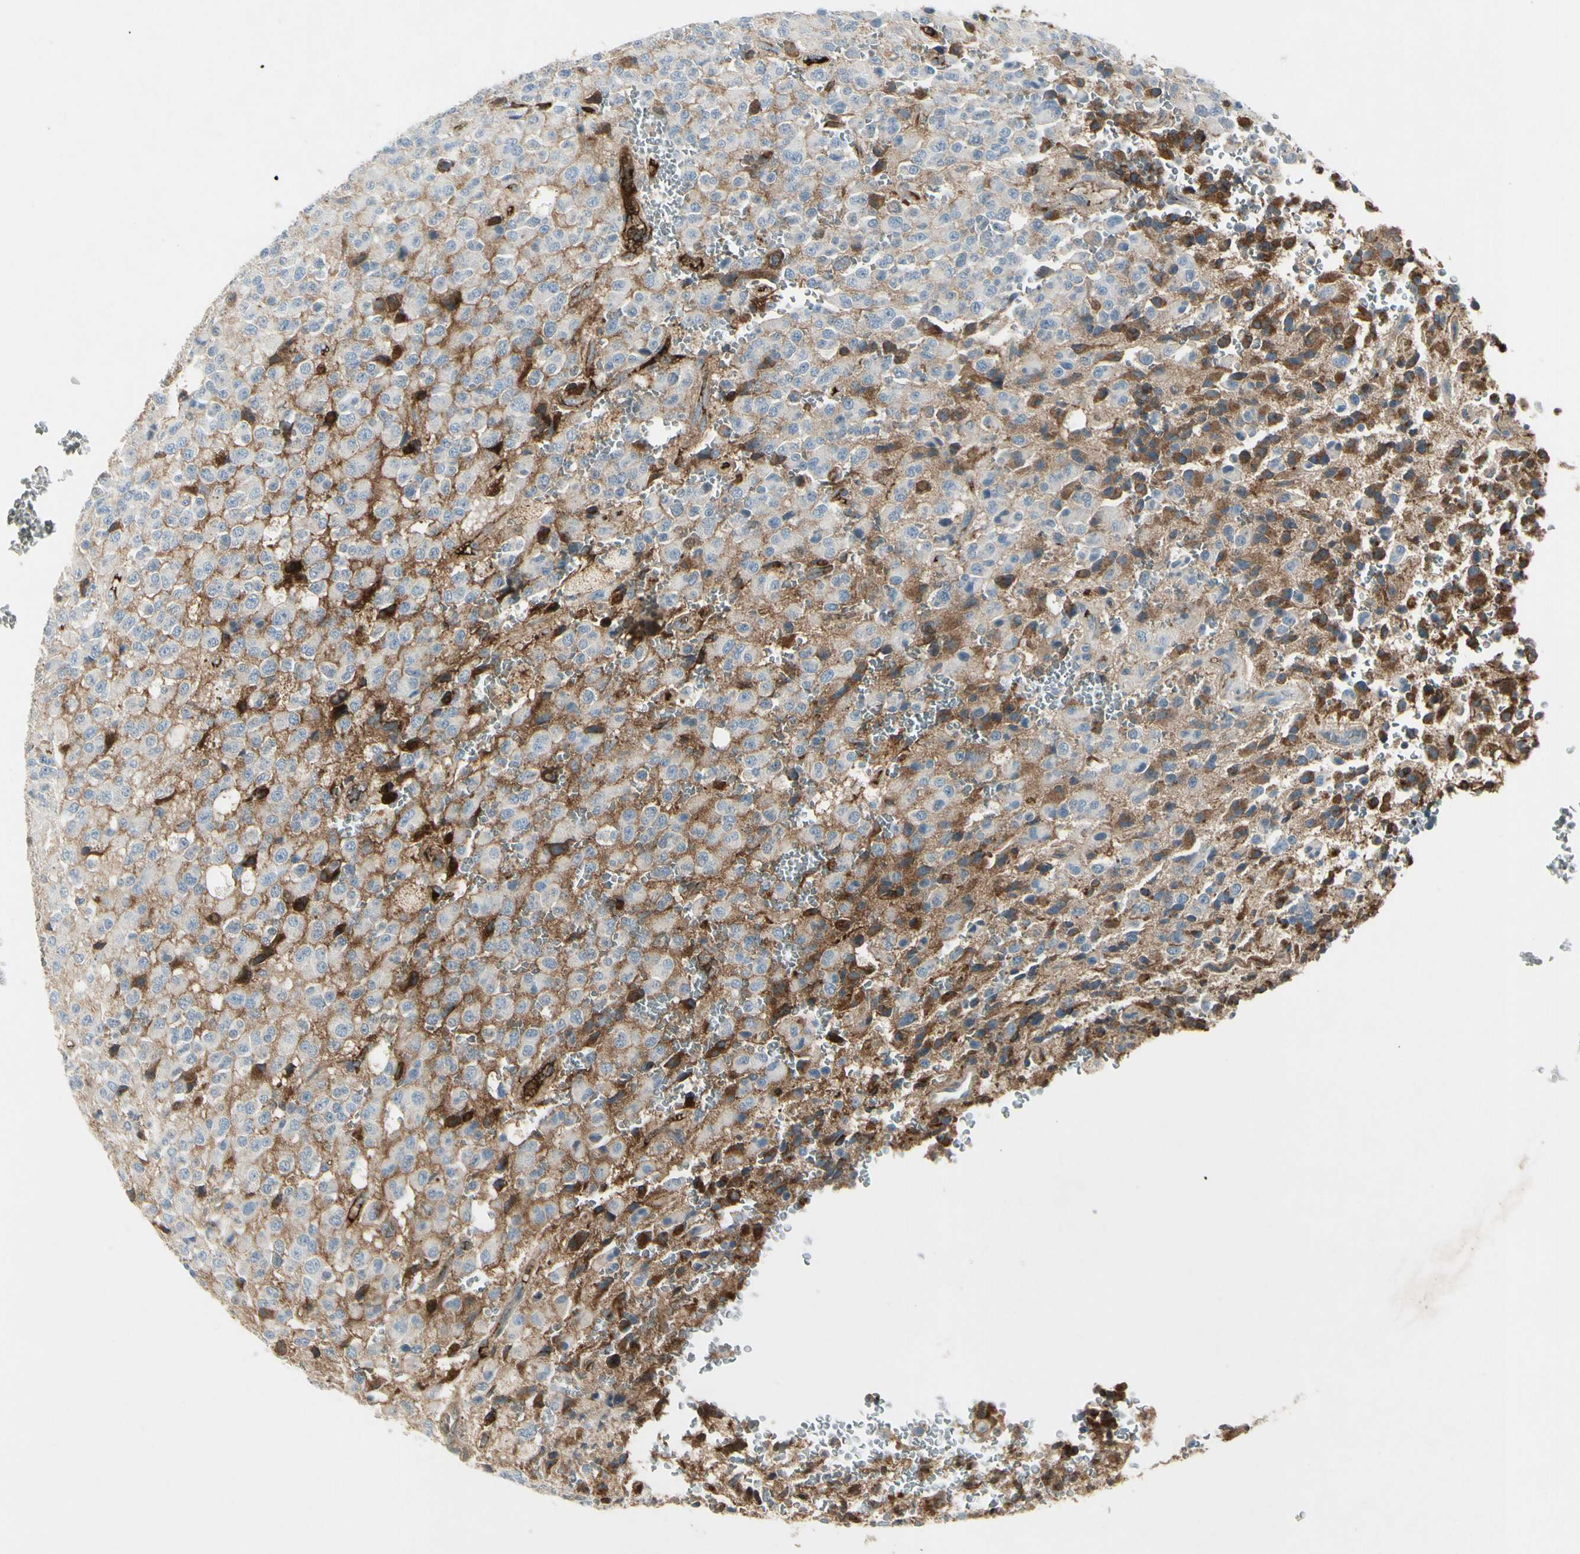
{"staining": {"intensity": "strong", "quantity": "25%-75%", "location": "cytoplasmic/membranous"}, "tissue": "glioma", "cell_type": "Tumor cells", "image_type": "cancer", "snomed": [{"axis": "morphology", "description": "Glioma, malignant, High grade"}, {"axis": "topography", "description": "pancreas cauda"}], "caption": "This is a histology image of immunohistochemistry (IHC) staining of malignant high-grade glioma, which shows strong expression in the cytoplasmic/membranous of tumor cells.", "gene": "IGHM", "patient": {"sex": "male", "age": 60}}